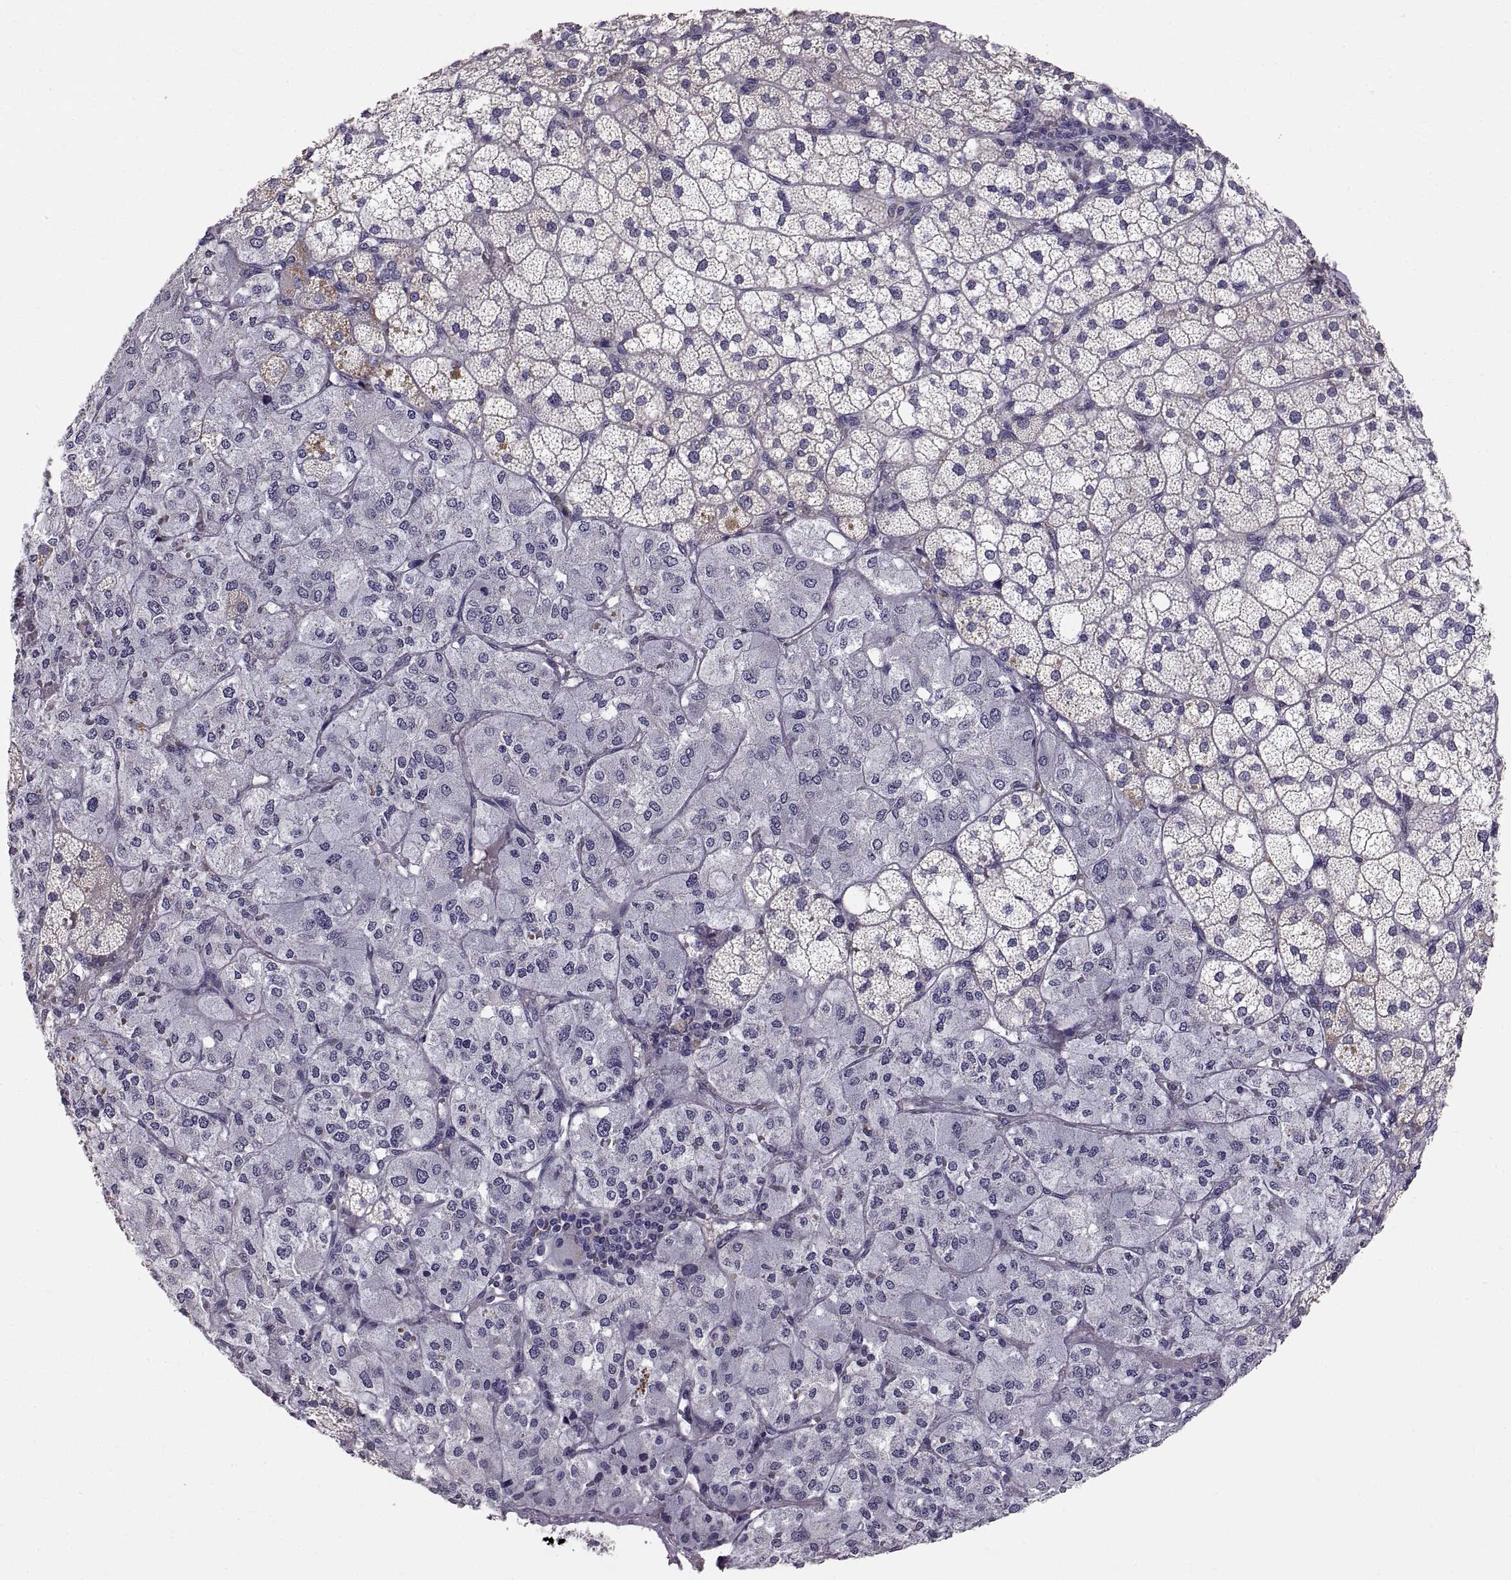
{"staining": {"intensity": "weak", "quantity": "<25%", "location": "cytoplasmic/membranous"}, "tissue": "adrenal gland", "cell_type": "Glandular cells", "image_type": "normal", "snomed": [{"axis": "morphology", "description": "Normal tissue, NOS"}, {"axis": "topography", "description": "Adrenal gland"}], "caption": "Immunohistochemistry (IHC) histopathology image of unremarkable adrenal gland: adrenal gland stained with DAB (3,3'-diaminobenzidine) demonstrates no significant protein staining in glandular cells.", "gene": "ADAM32", "patient": {"sex": "male", "age": 53}}